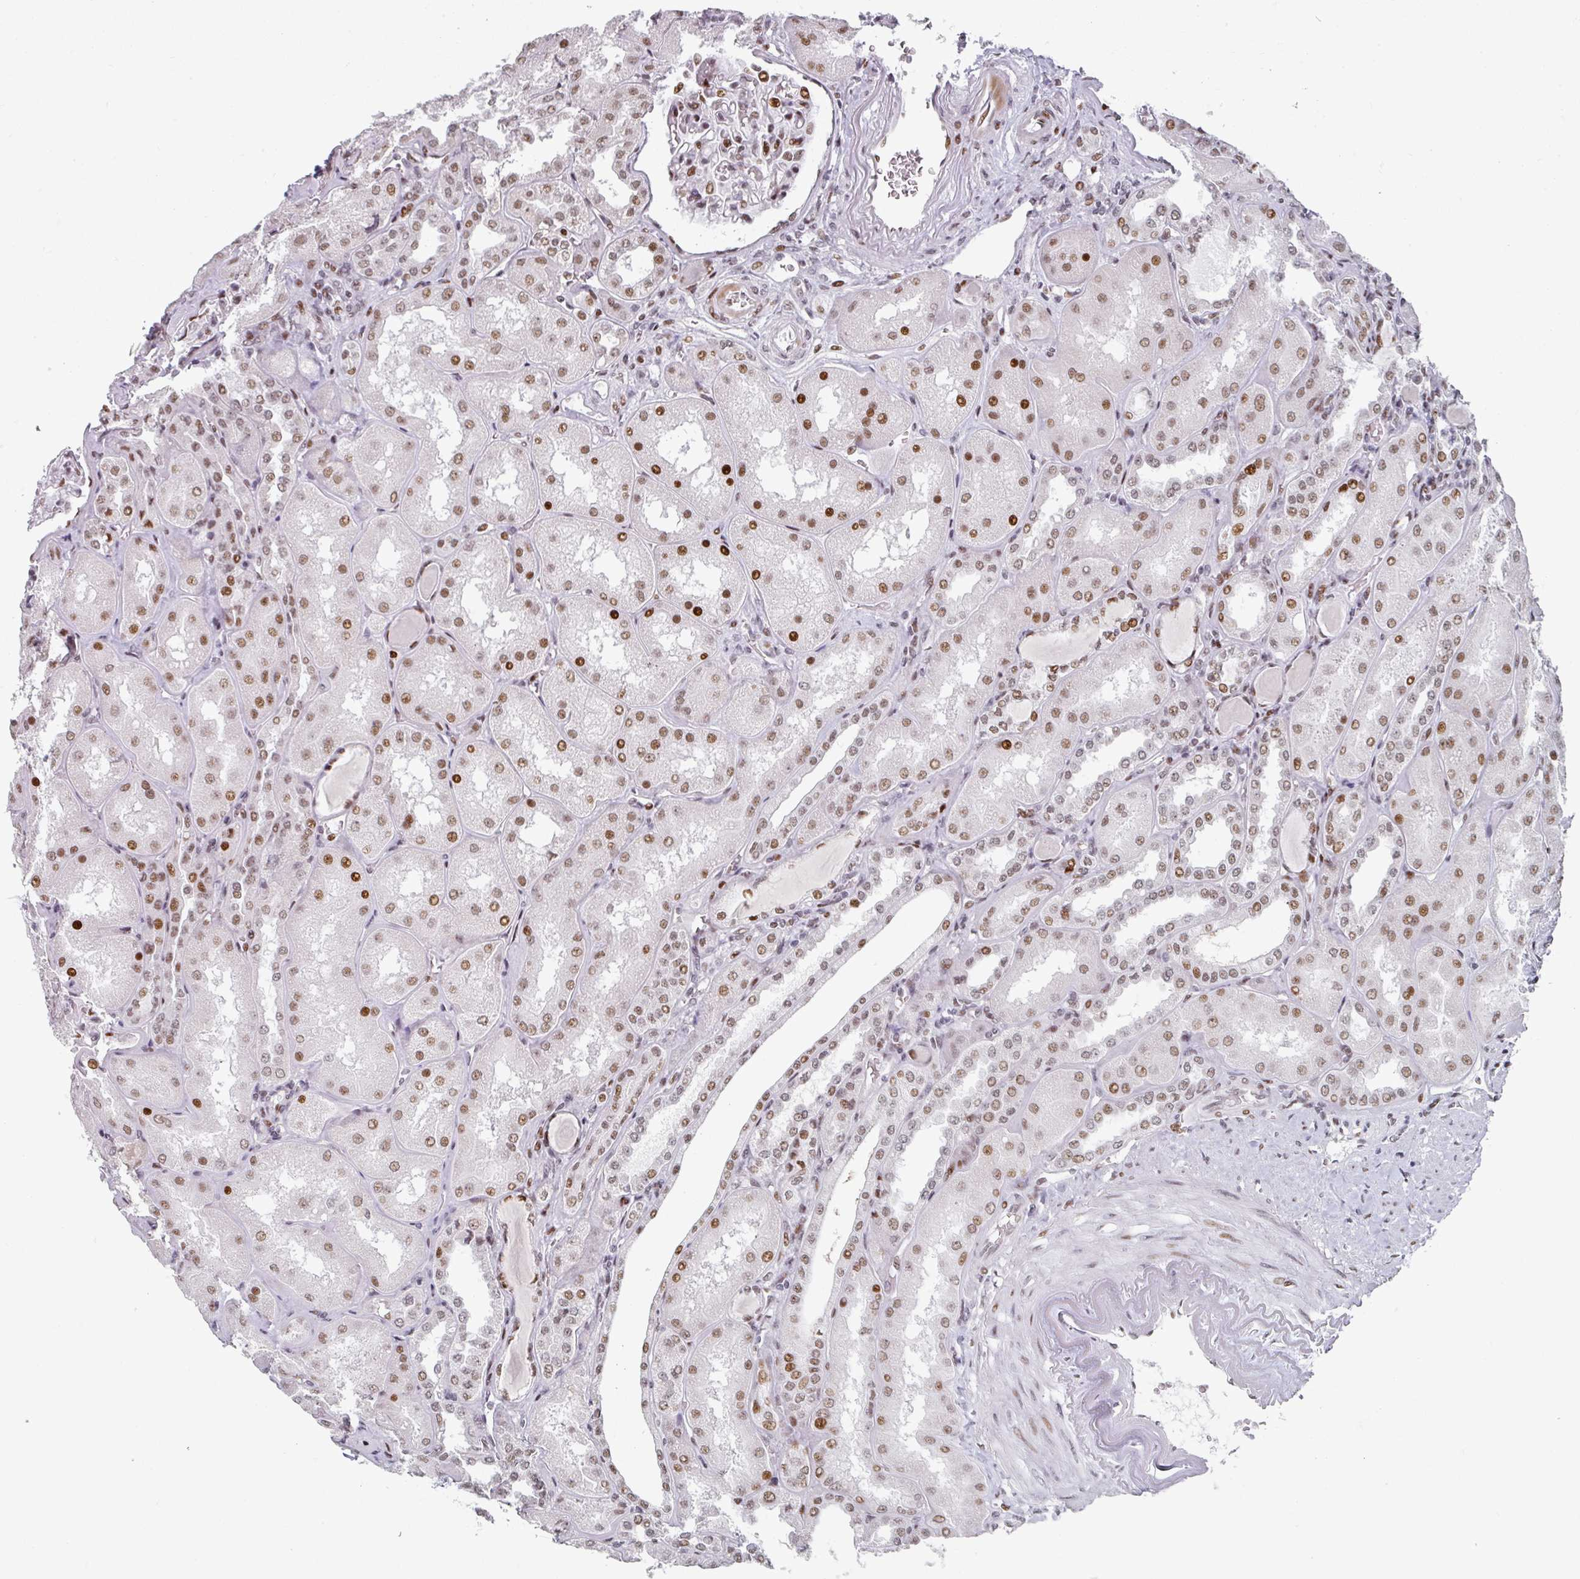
{"staining": {"intensity": "moderate", "quantity": "25%-75%", "location": "nuclear"}, "tissue": "kidney", "cell_type": "Cells in glomeruli", "image_type": "normal", "snomed": [{"axis": "morphology", "description": "Normal tissue, NOS"}, {"axis": "topography", "description": "Kidney"}], "caption": "Benign kidney reveals moderate nuclear expression in approximately 25%-75% of cells in glomeruli Immunohistochemistry stains the protein of interest in brown and the nuclei are stained blue..", "gene": "SF3B5", "patient": {"sex": "male", "age": 61}}